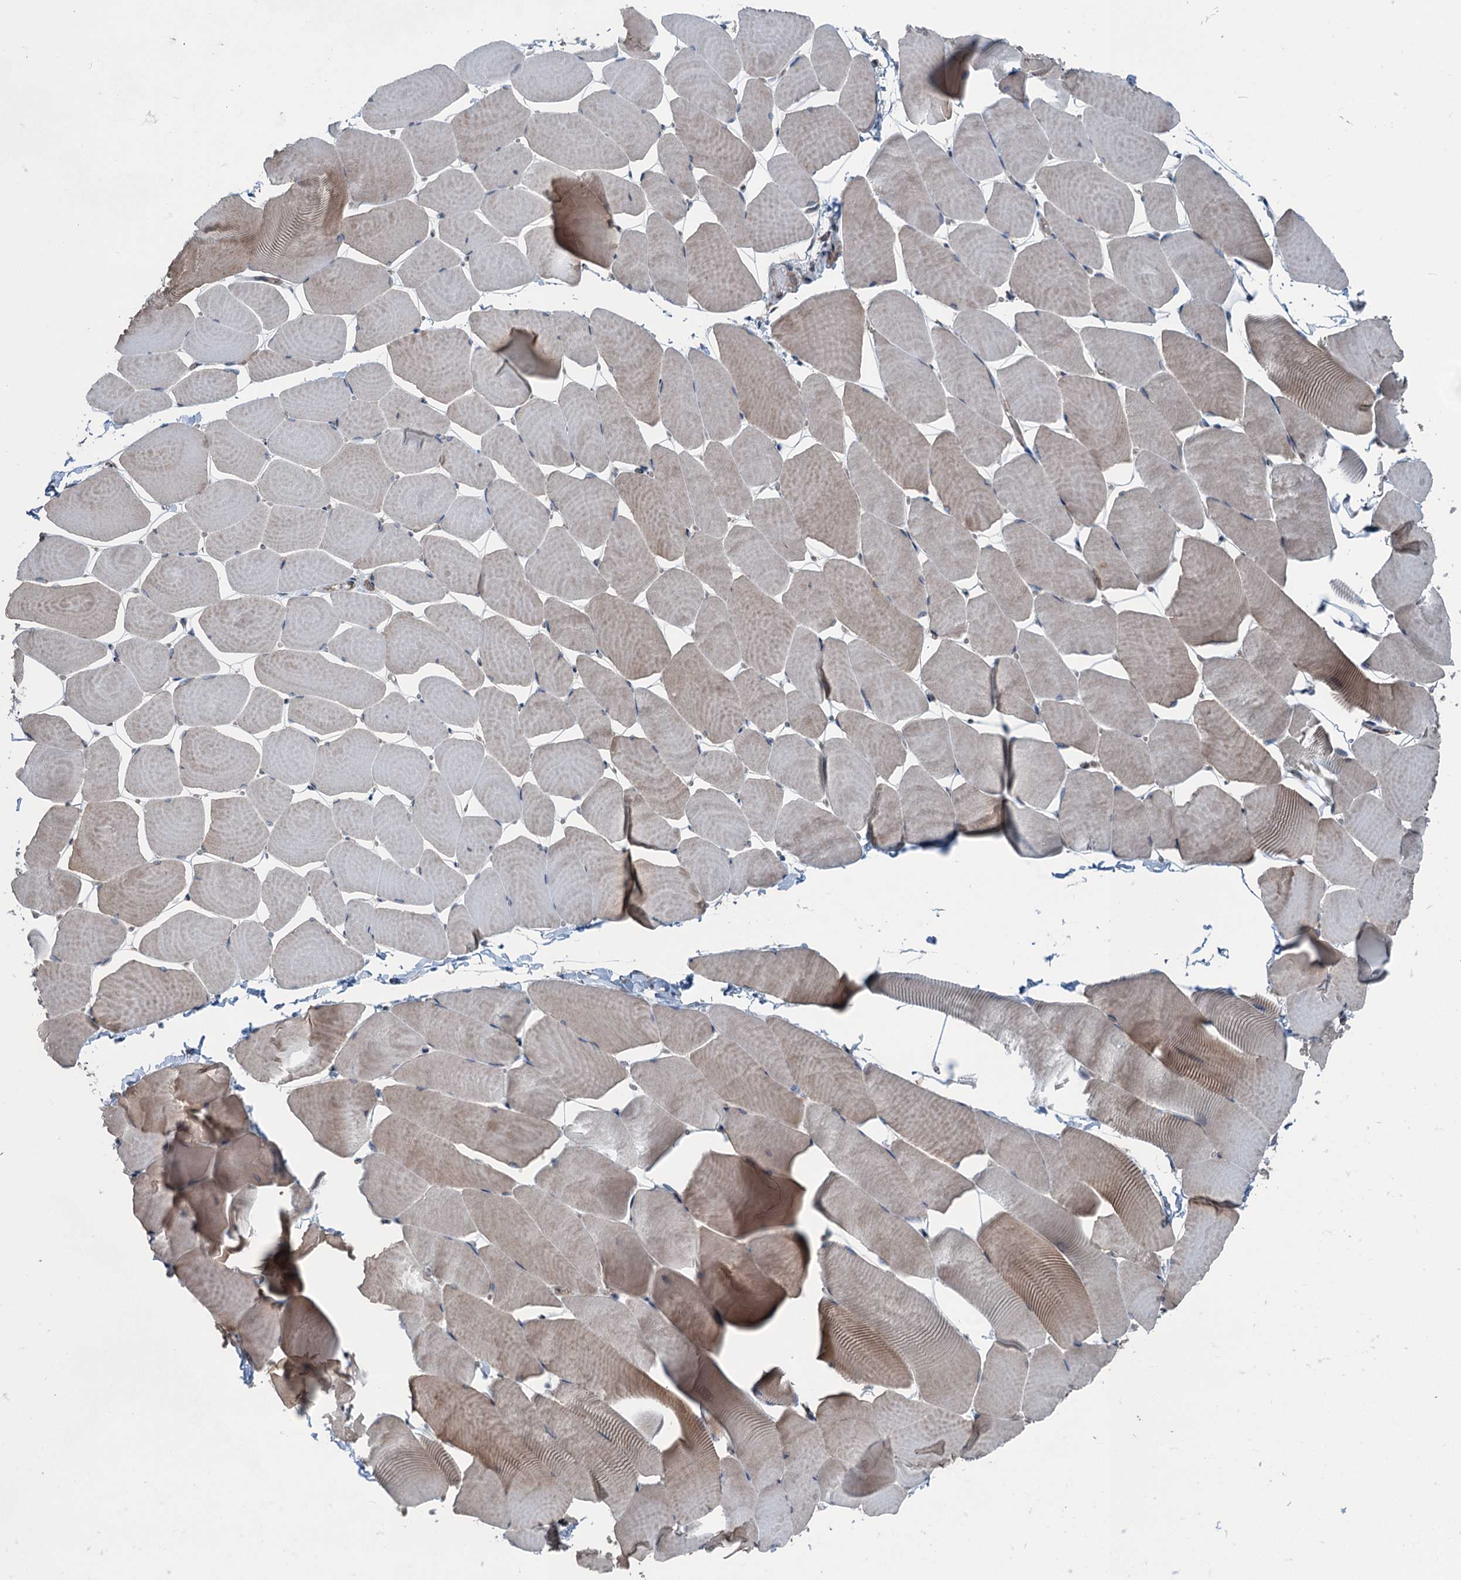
{"staining": {"intensity": "weak", "quantity": "25%-75%", "location": "cytoplasmic/membranous"}, "tissue": "skeletal muscle", "cell_type": "Myocytes", "image_type": "normal", "snomed": [{"axis": "morphology", "description": "Normal tissue, NOS"}, {"axis": "topography", "description": "Skeletal muscle"}], "caption": "Immunohistochemistry histopathology image of unremarkable human skeletal muscle stained for a protein (brown), which displays low levels of weak cytoplasmic/membranous positivity in about 25%-75% of myocytes.", "gene": "TRAPPC8", "patient": {"sex": "male", "age": 25}}